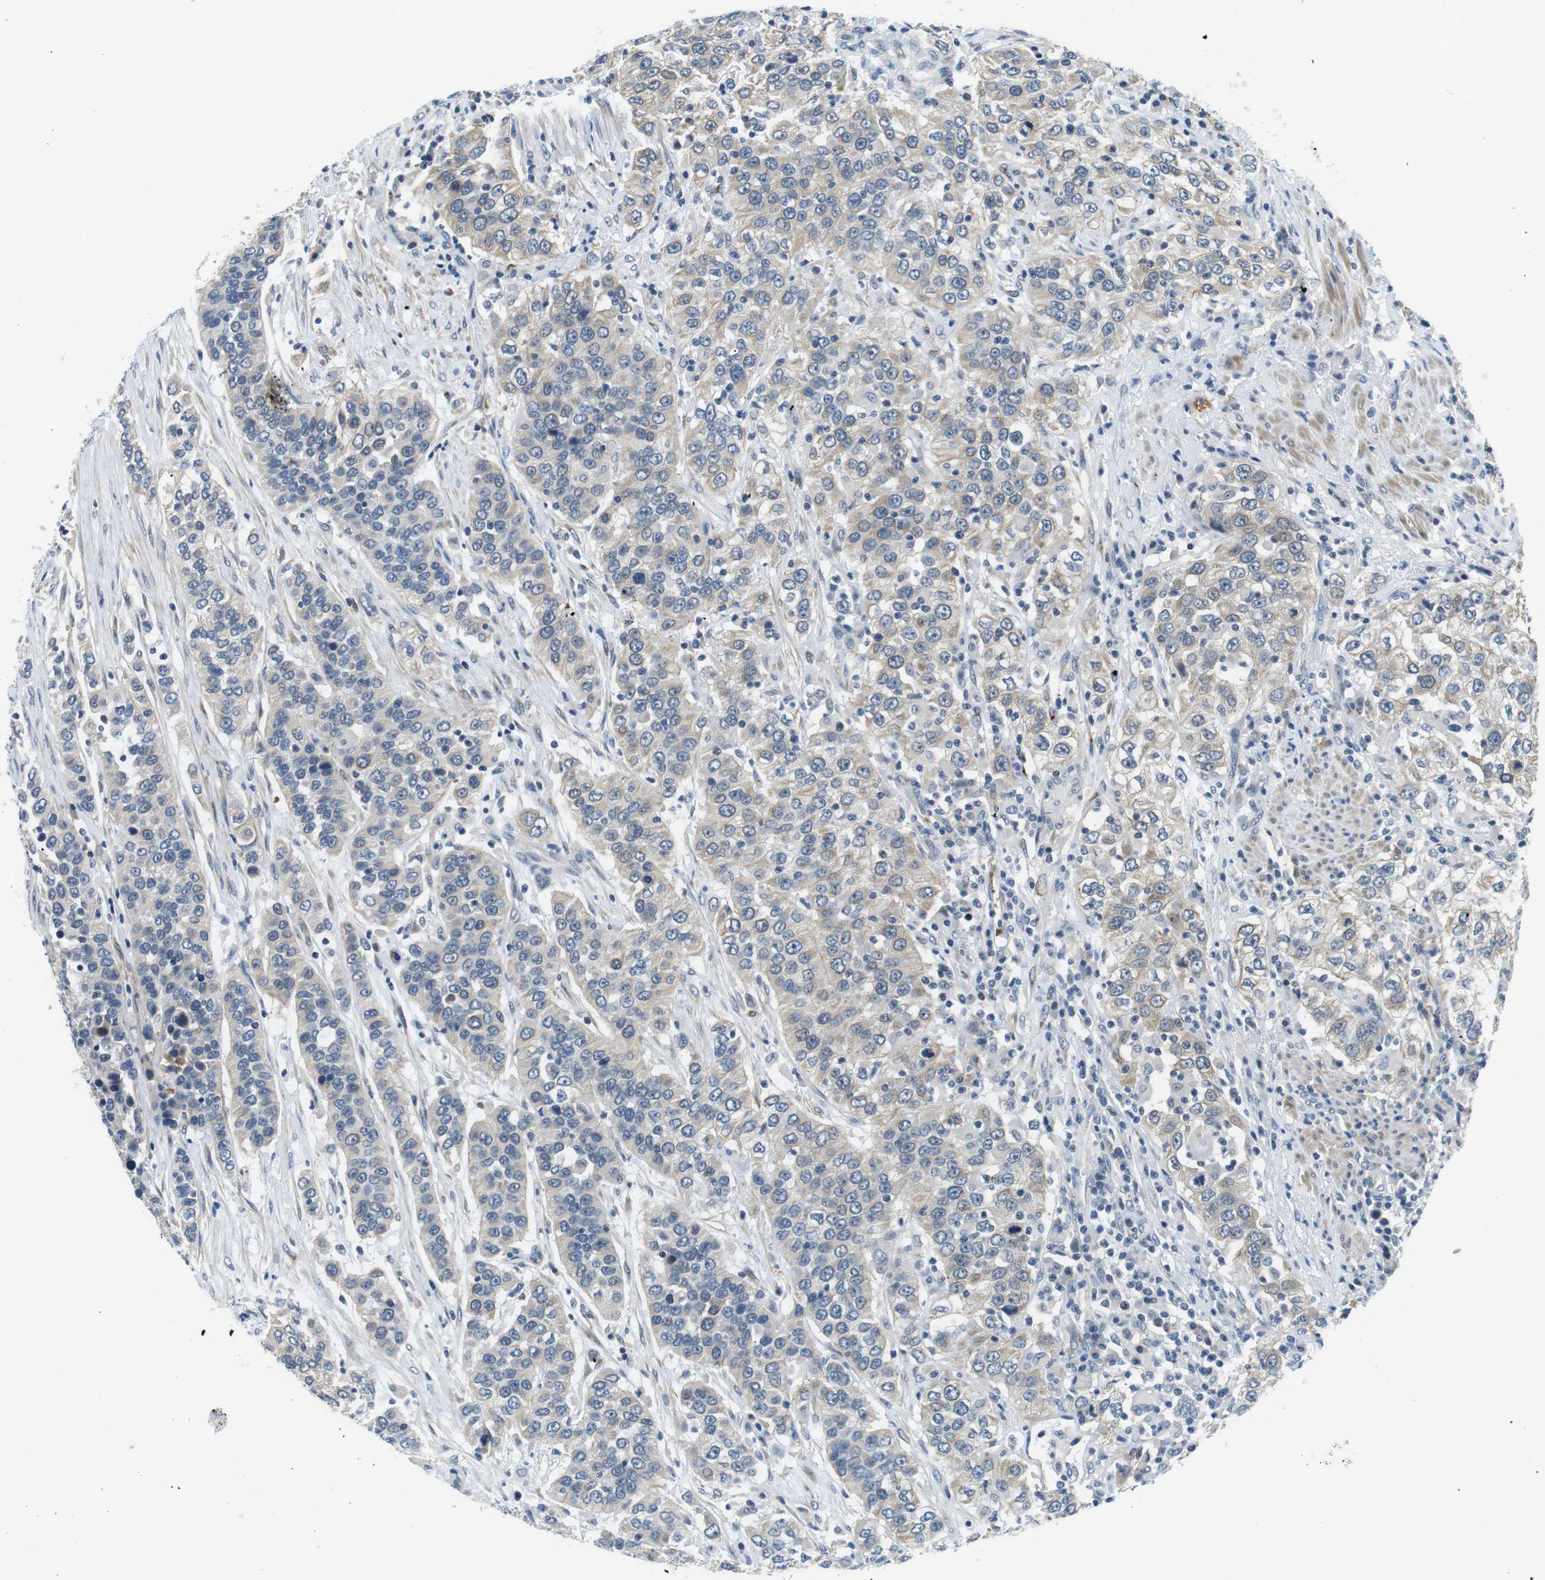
{"staining": {"intensity": "negative", "quantity": "none", "location": "none"}, "tissue": "urothelial cancer", "cell_type": "Tumor cells", "image_type": "cancer", "snomed": [{"axis": "morphology", "description": "Urothelial carcinoma, High grade"}, {"axis": "topography", "description": "Urinary bladder"}], "caption": "The immunohistochemistry (IHC) image has no significant positivity in tumor cells of urothelial carcinoma (high-grade) tissue. (Brightfield microscopy of DAB IHC at high magnification).", "gene": "WSCD1", "patient": {"sex": "female", "age": 80}}